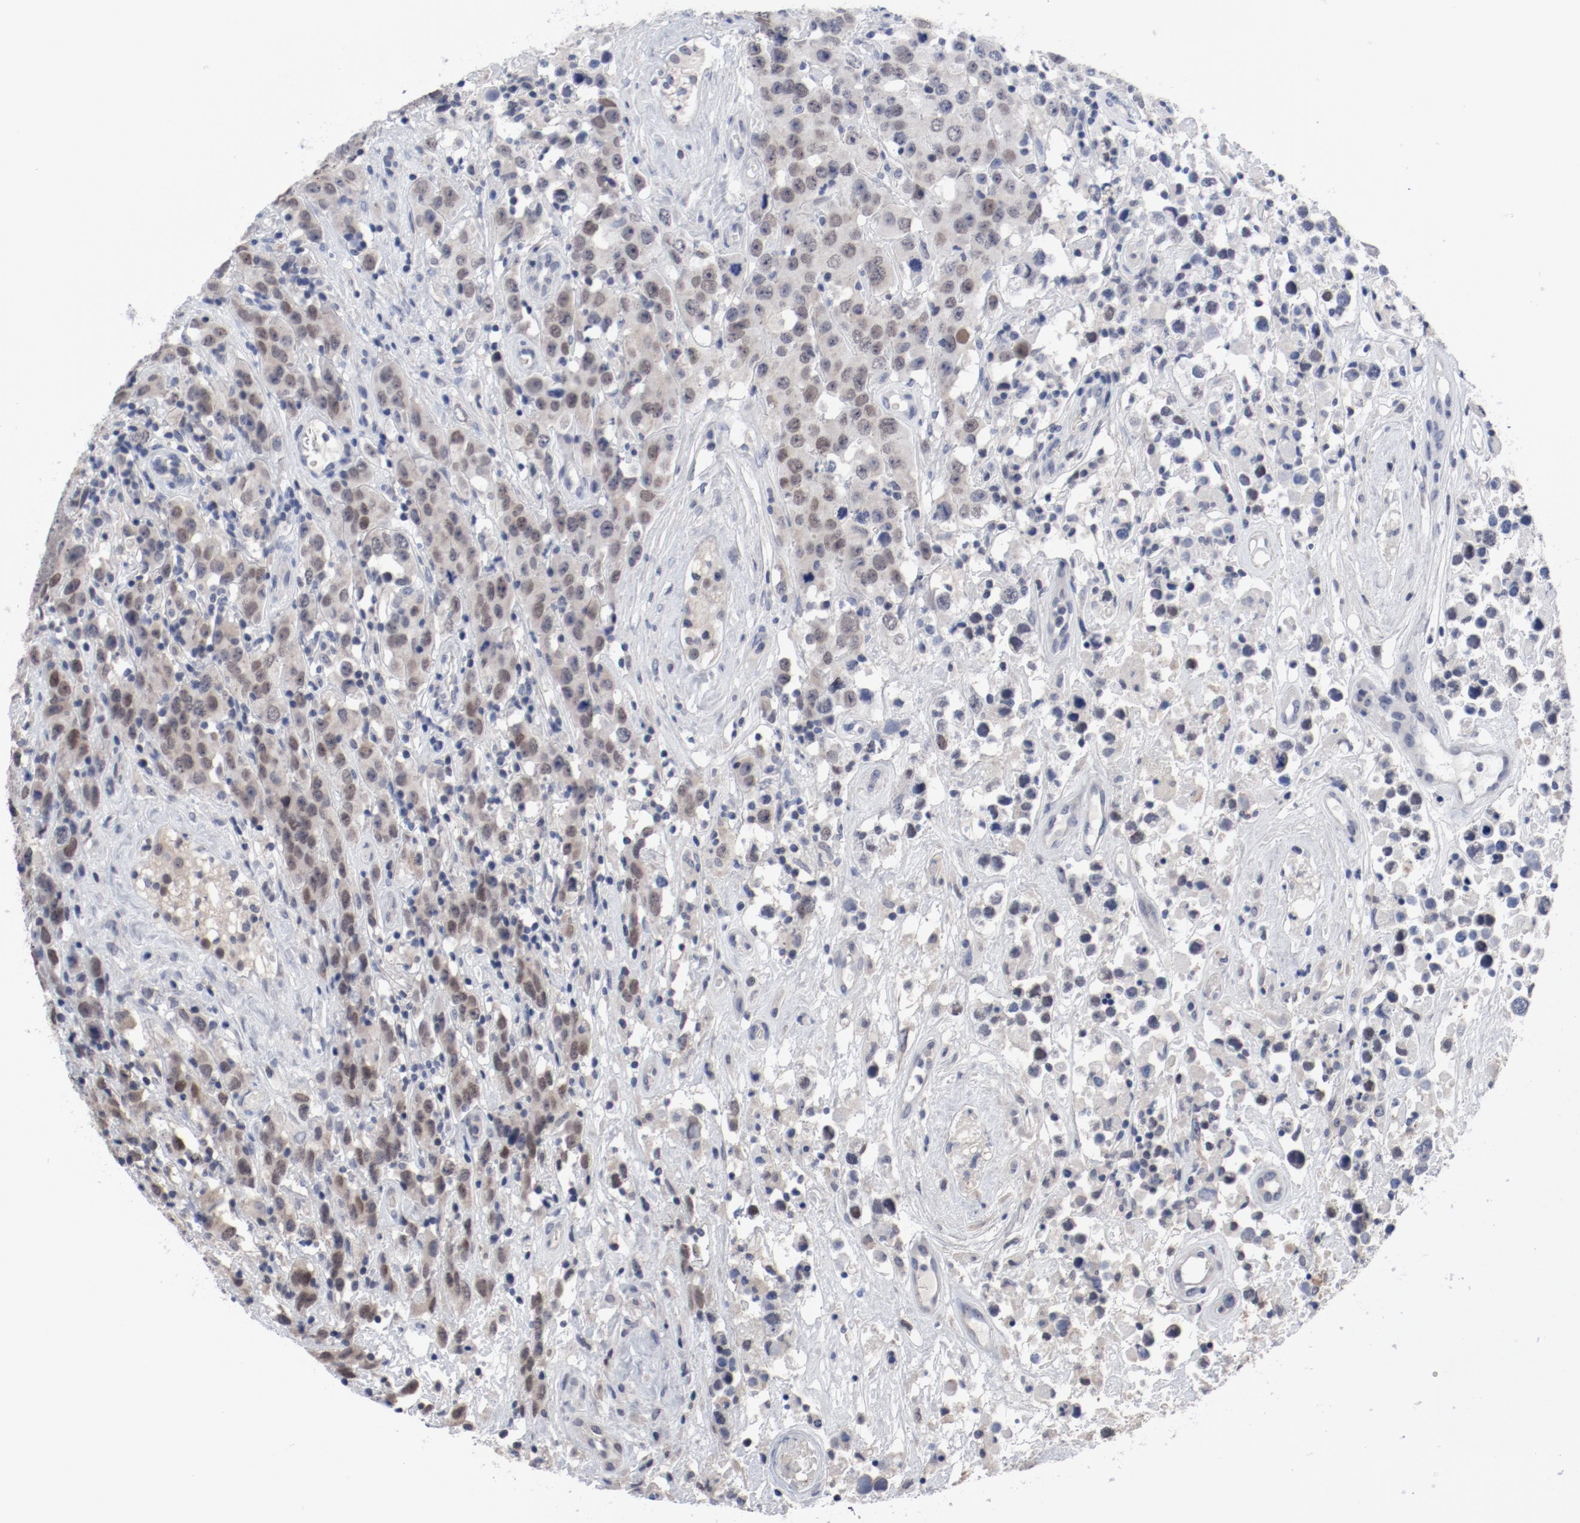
{"staining": {"intensity": "weak", "quantity": "25%-75%", "location": "nuclear"}, "tissue": "testis cancer", "cell_type": "Tumor cells", "image_type": "cancer", "snomed": [{"axis": "morphology", "description": "Seminoma, NOS"}, {"axis": "topography", "description": "Testis"}], "caption": "DAB (3,3'-diaminobenzidine) immunohistochemical staining of human testis cancer (seminoma) shows weak nuclear protein staining in about 25%-75% of tumor cells.", "gene": "ANKLE2", "patient": {"sex": "male", "age": 52}}